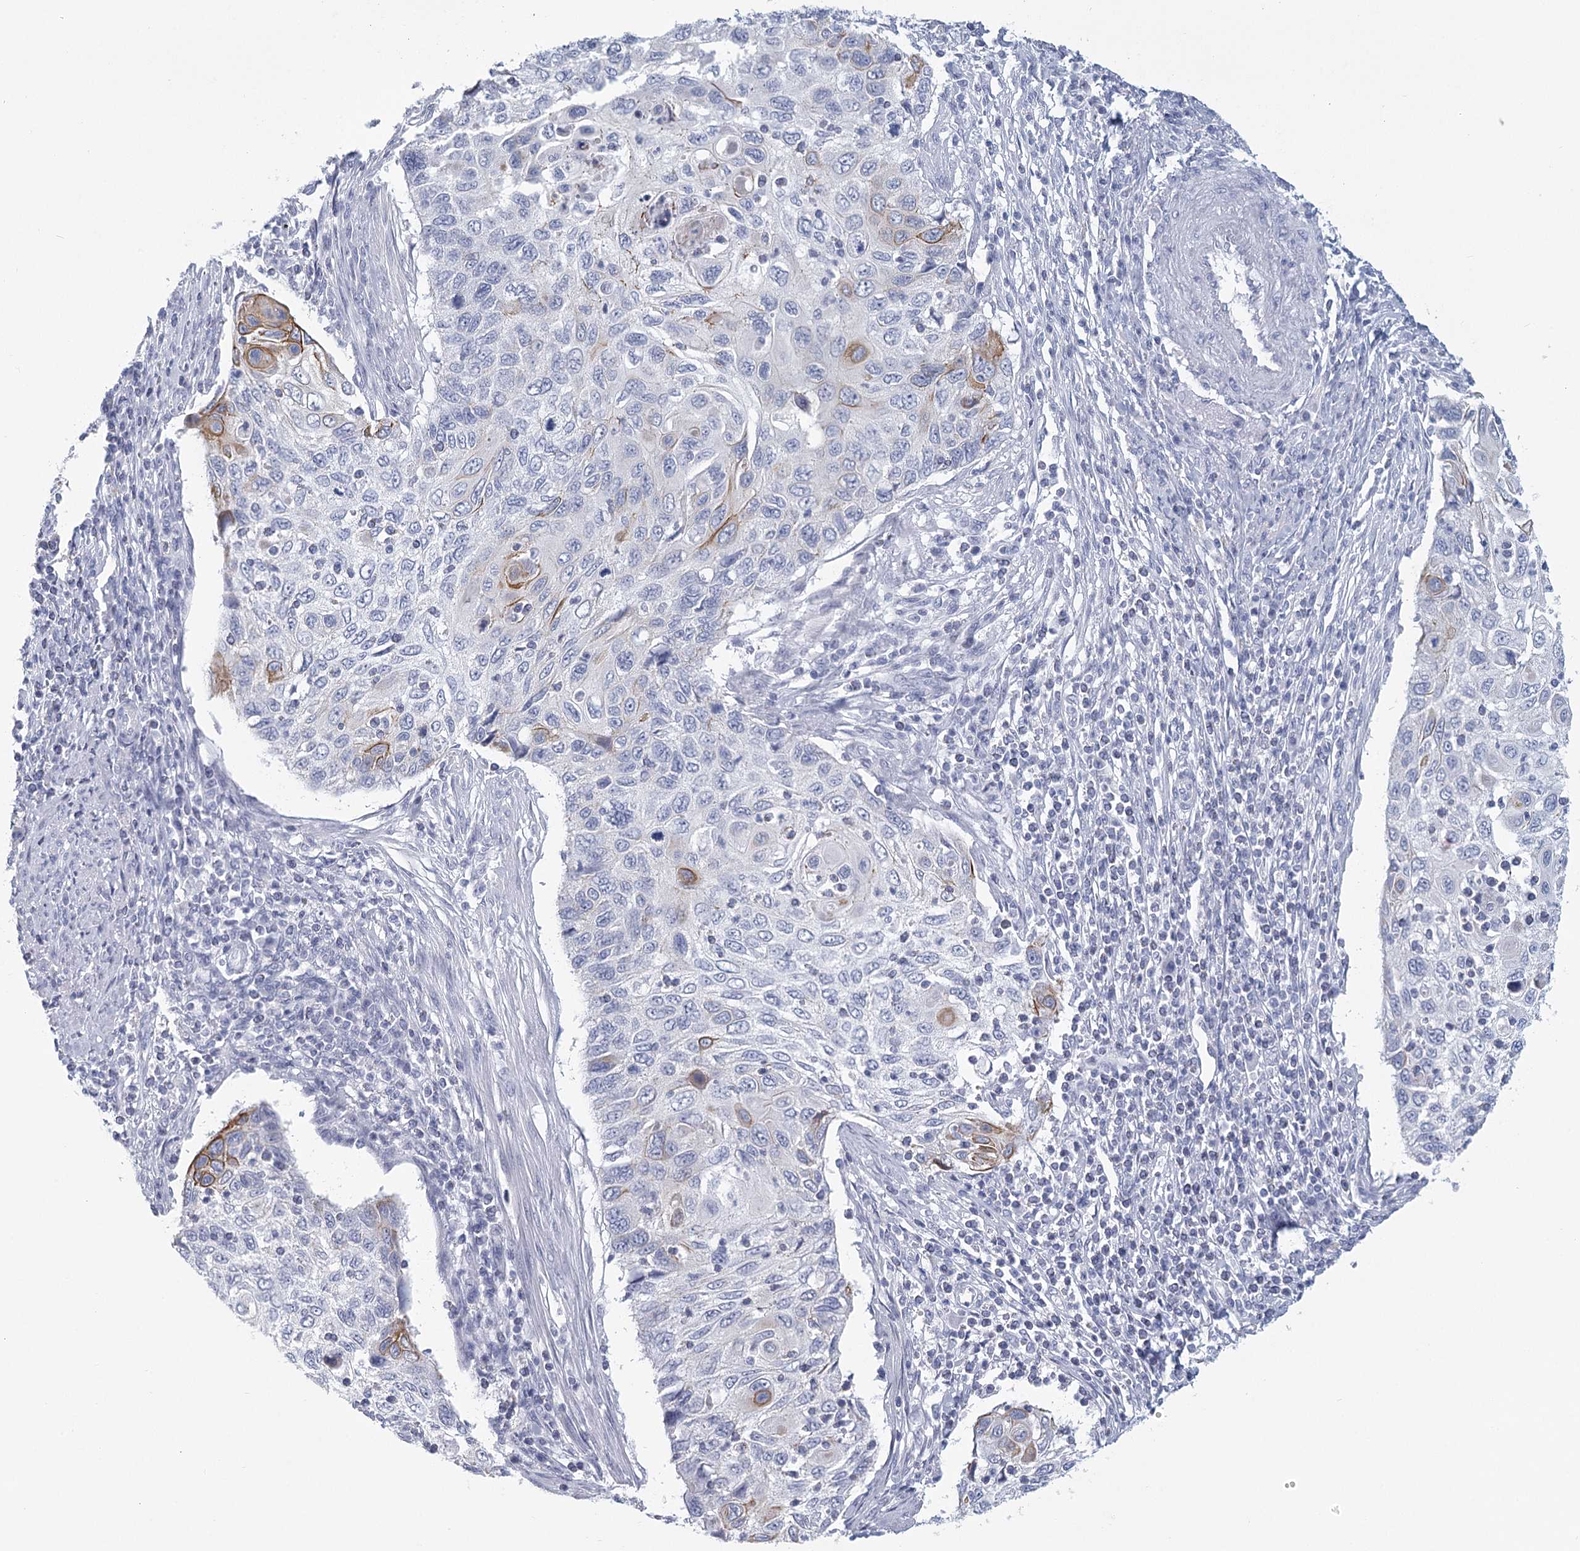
{"staining": {"intensity": "moderate", "quantity": "<25%", "location": "cytoplasmic/membranous"}, "tissue": "cervical cancer", "cell_type": "Tumor cells", "image_type": "cancer", "snomed": [{"axis": "morphology", "description": "Squamous cell carcinoma, NOS"}, {"axis": "topography", "description": "Cervix"}], "caption": "Cervical cancer (squamous cell carcinoma) stained with a protein marker displays moderate staining in tumor cells.", "gene": "WNT8B", "patient": {"sex": "female", "age": 70}}